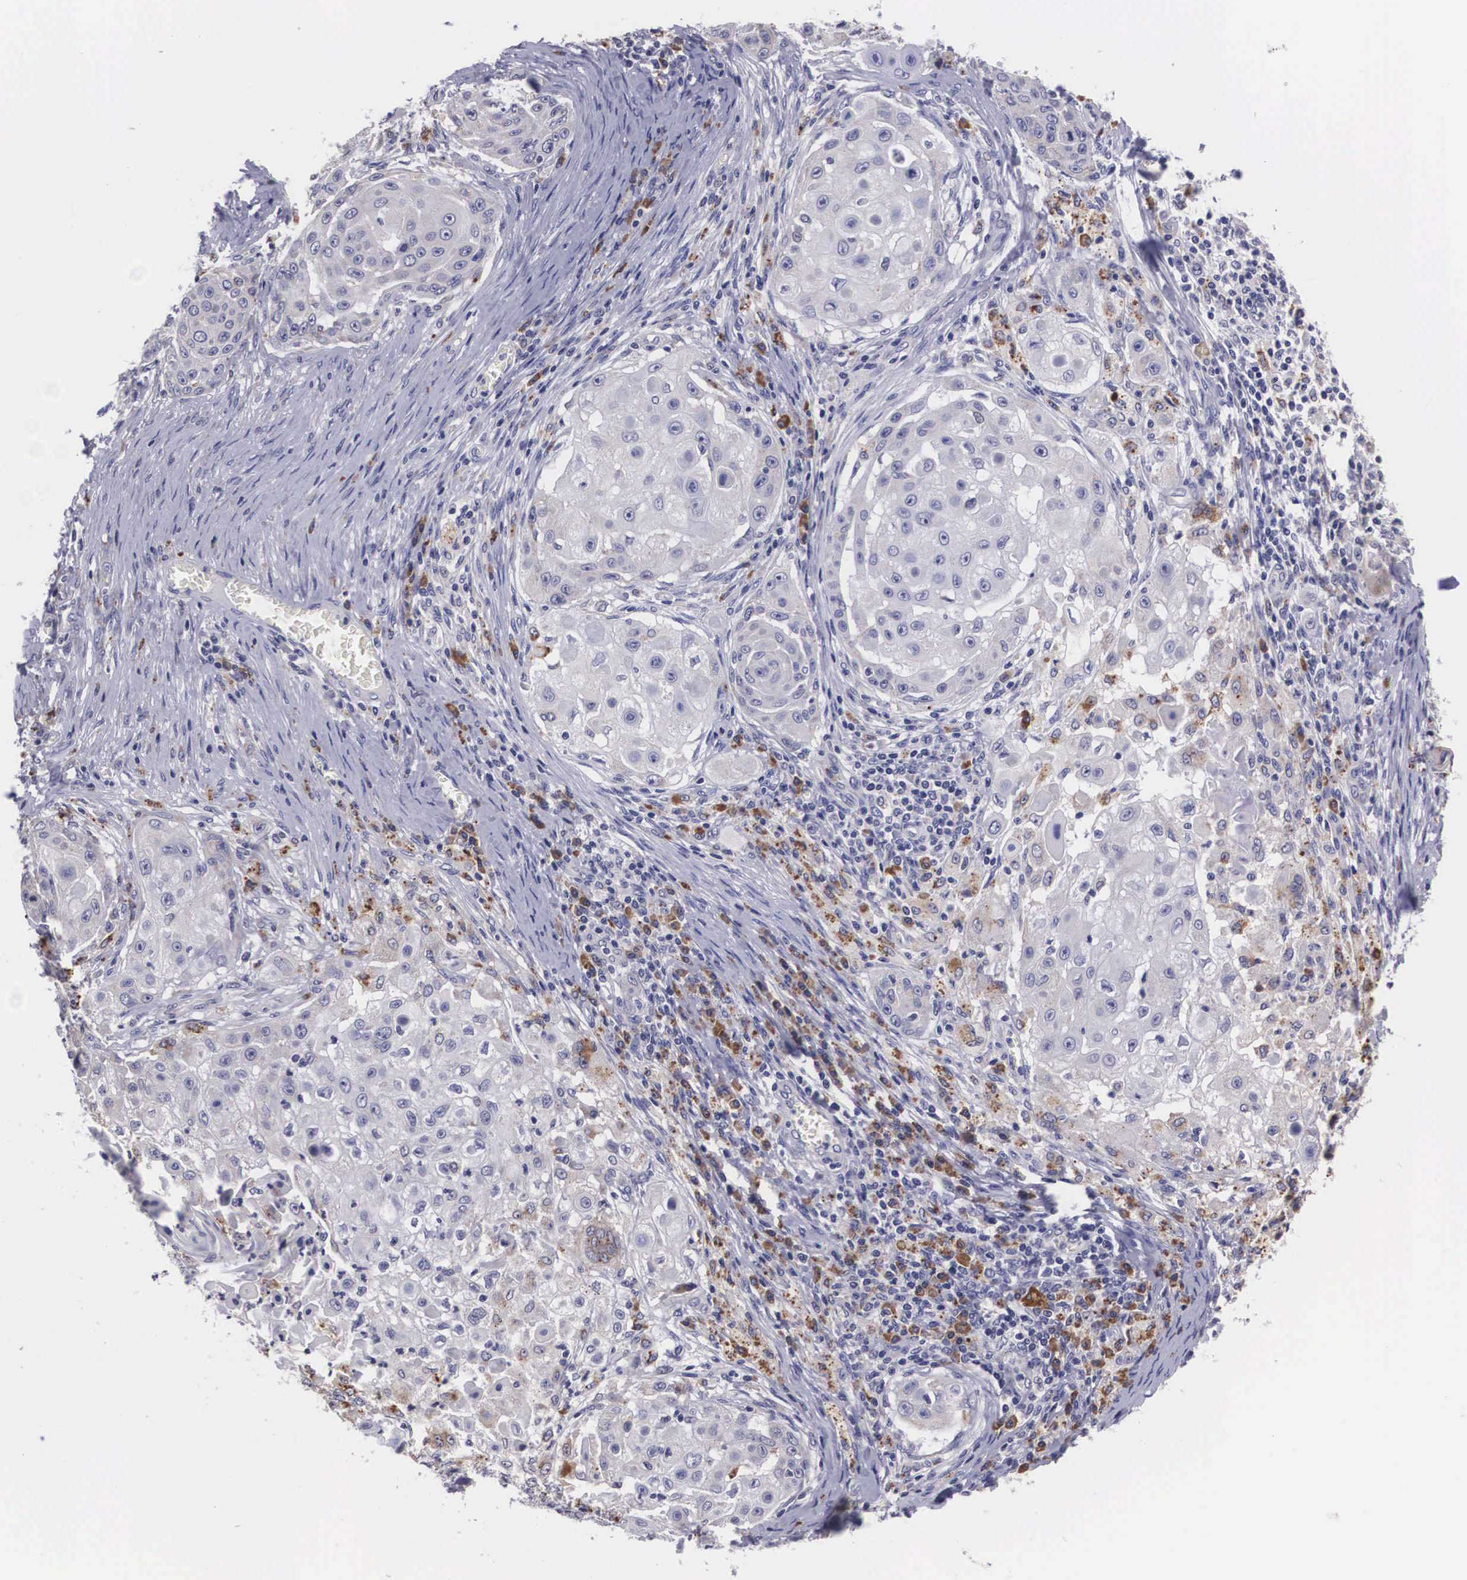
{"staining": {"intensity": "negative", "quantity": "none", "location": "none"}, "tissue": "skin cancer", "cell_type": "Tumor cells", "image_type": "cancer", "snomed": [{"axis": "morphology", "description": "Squamous cell carcinoma, NOS"}, {"axis": "topography", "description": "Skin"}], "caption": "Image shows no significant protein expression in tumor cells of skin cancer (squamous cell carcinoma).", "gene": "CRELD2", "patient": {"sex": "female", "age": 57}}